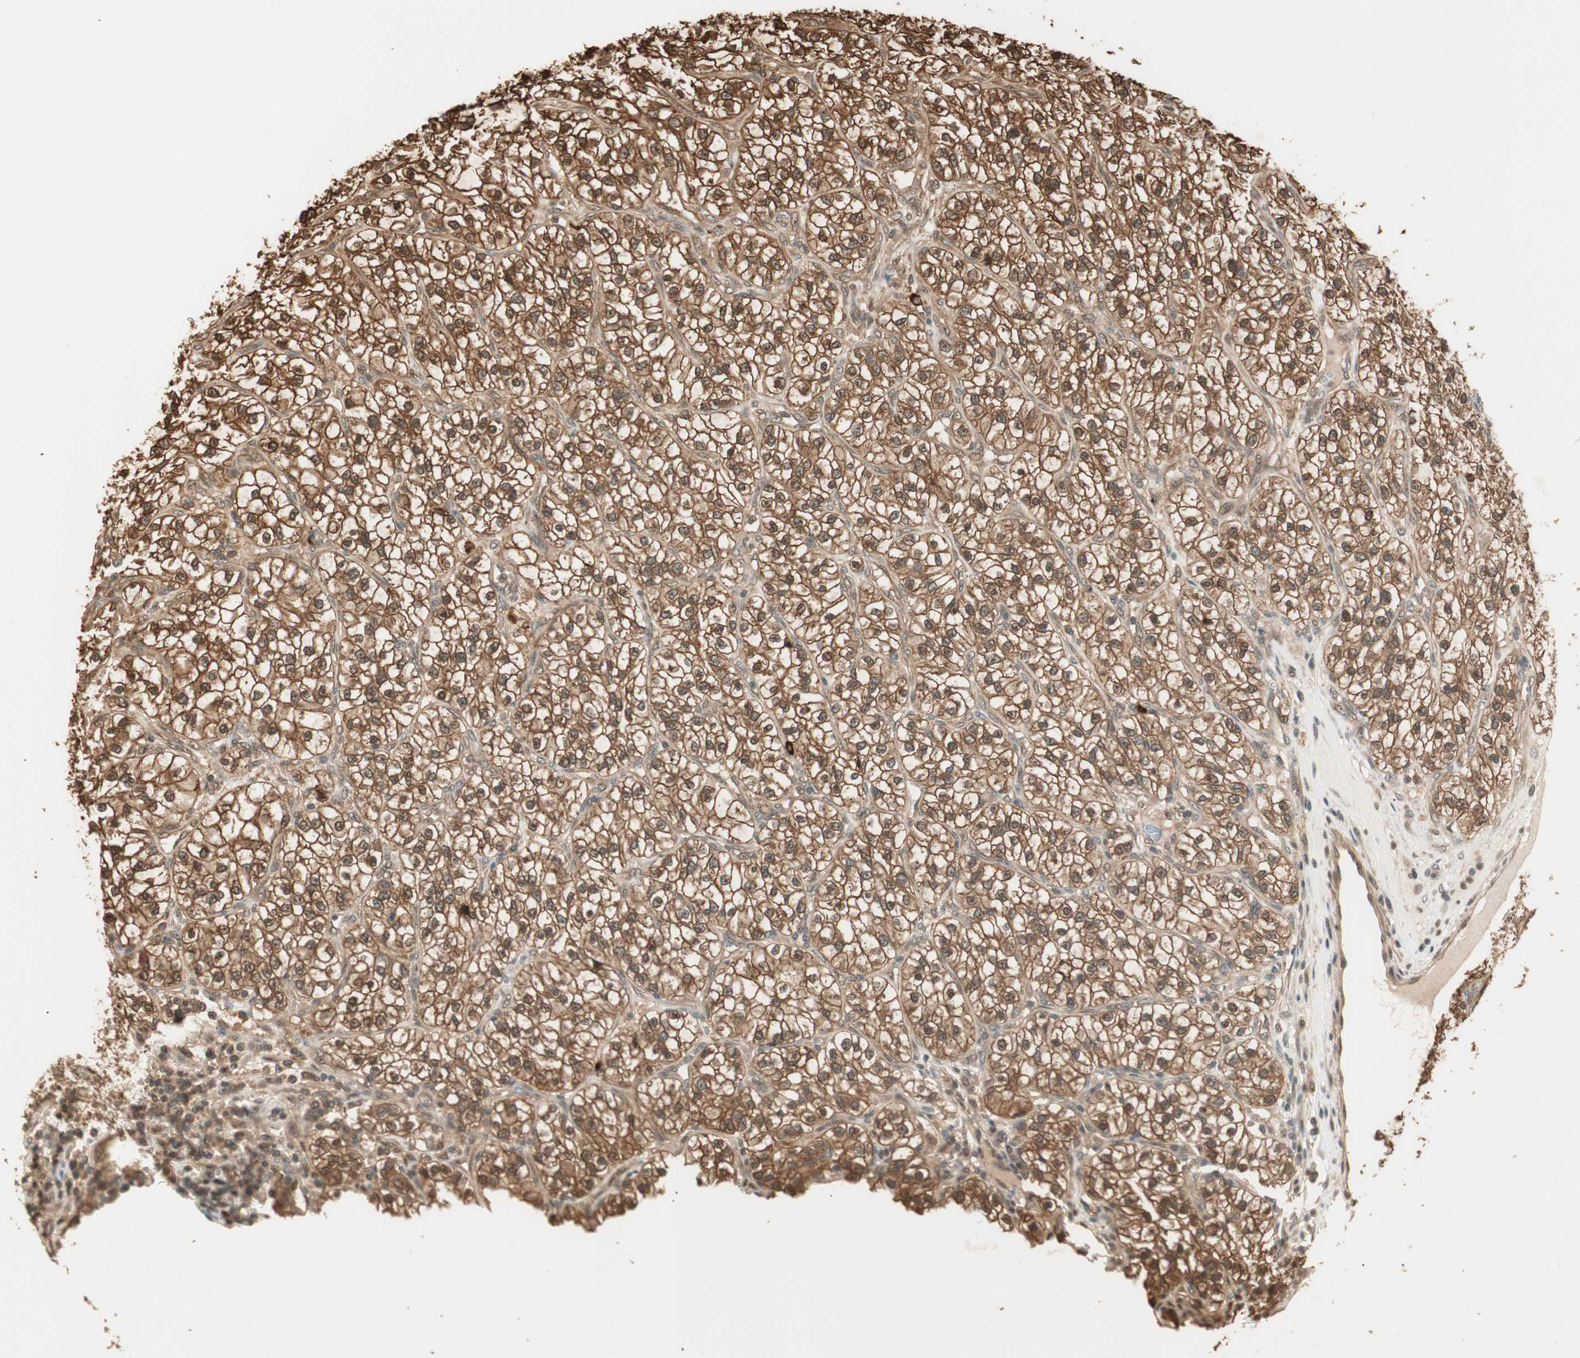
{"staining": {"intensity": "strong", "quantity": ">75%", "location": "cytoplasmic/membranous,nuclear"}, "tissue": "renal cancer", "cell_type": "Tumor cells", "image_type": "cancer", "snomed": [{"axis": "morphology", "description": "Adenocarcinoma, NOS"}, {"axis": "topography", "description": "Kidney"}], "caption": "About >75% of tumor cells in human renal cancer (adenocarcinoma) exhibit strong cytoplasmic/membranous and nuclear protein staining as visualized by brown immunohistochemical staining.", "gene": "ZNF443", "patient": {"sex": "female", "age": 57}}